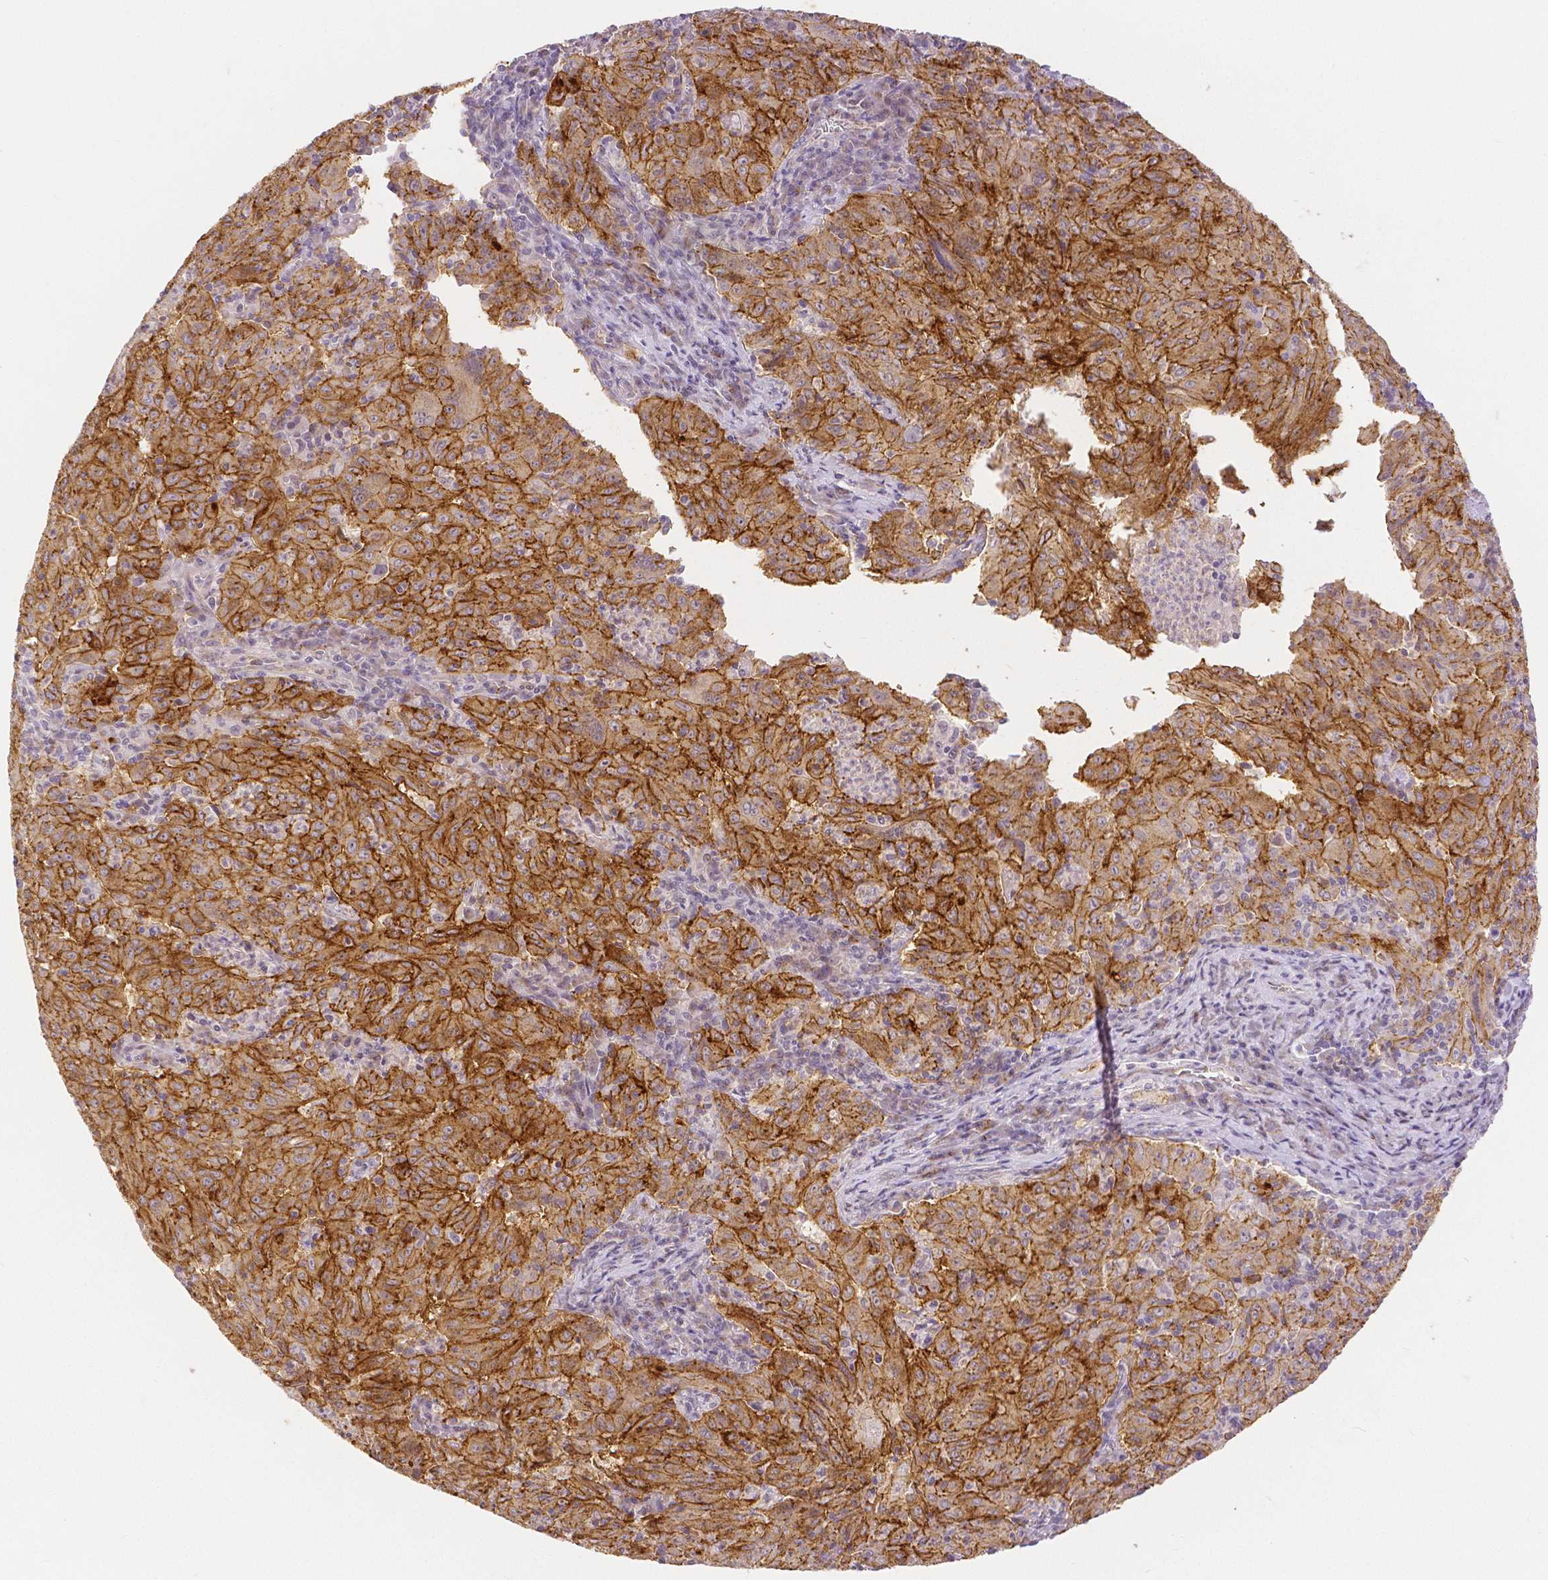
{"staining": {"intensity": "strong", "quantity": ">75%", "location": "cytoplasmic/membranous"}, "tissue": "pancreatic cancer", "cell_type": "Tumor cells", "image_type": "cancer", "snomed": [{"axis": "morphology", "description": "Adenocarcinoma, NOS"}, {"axis": "topography", "description": "Pancreas"}], "caption": "Protein expression analysis of pancreatic adenocarcinoma demonstrates strong cytoplasmic/membranous positivity in approximately >75% of tumor cells.", "gene": "OCLN", "patient": {"sex": "male", "age": 63}}